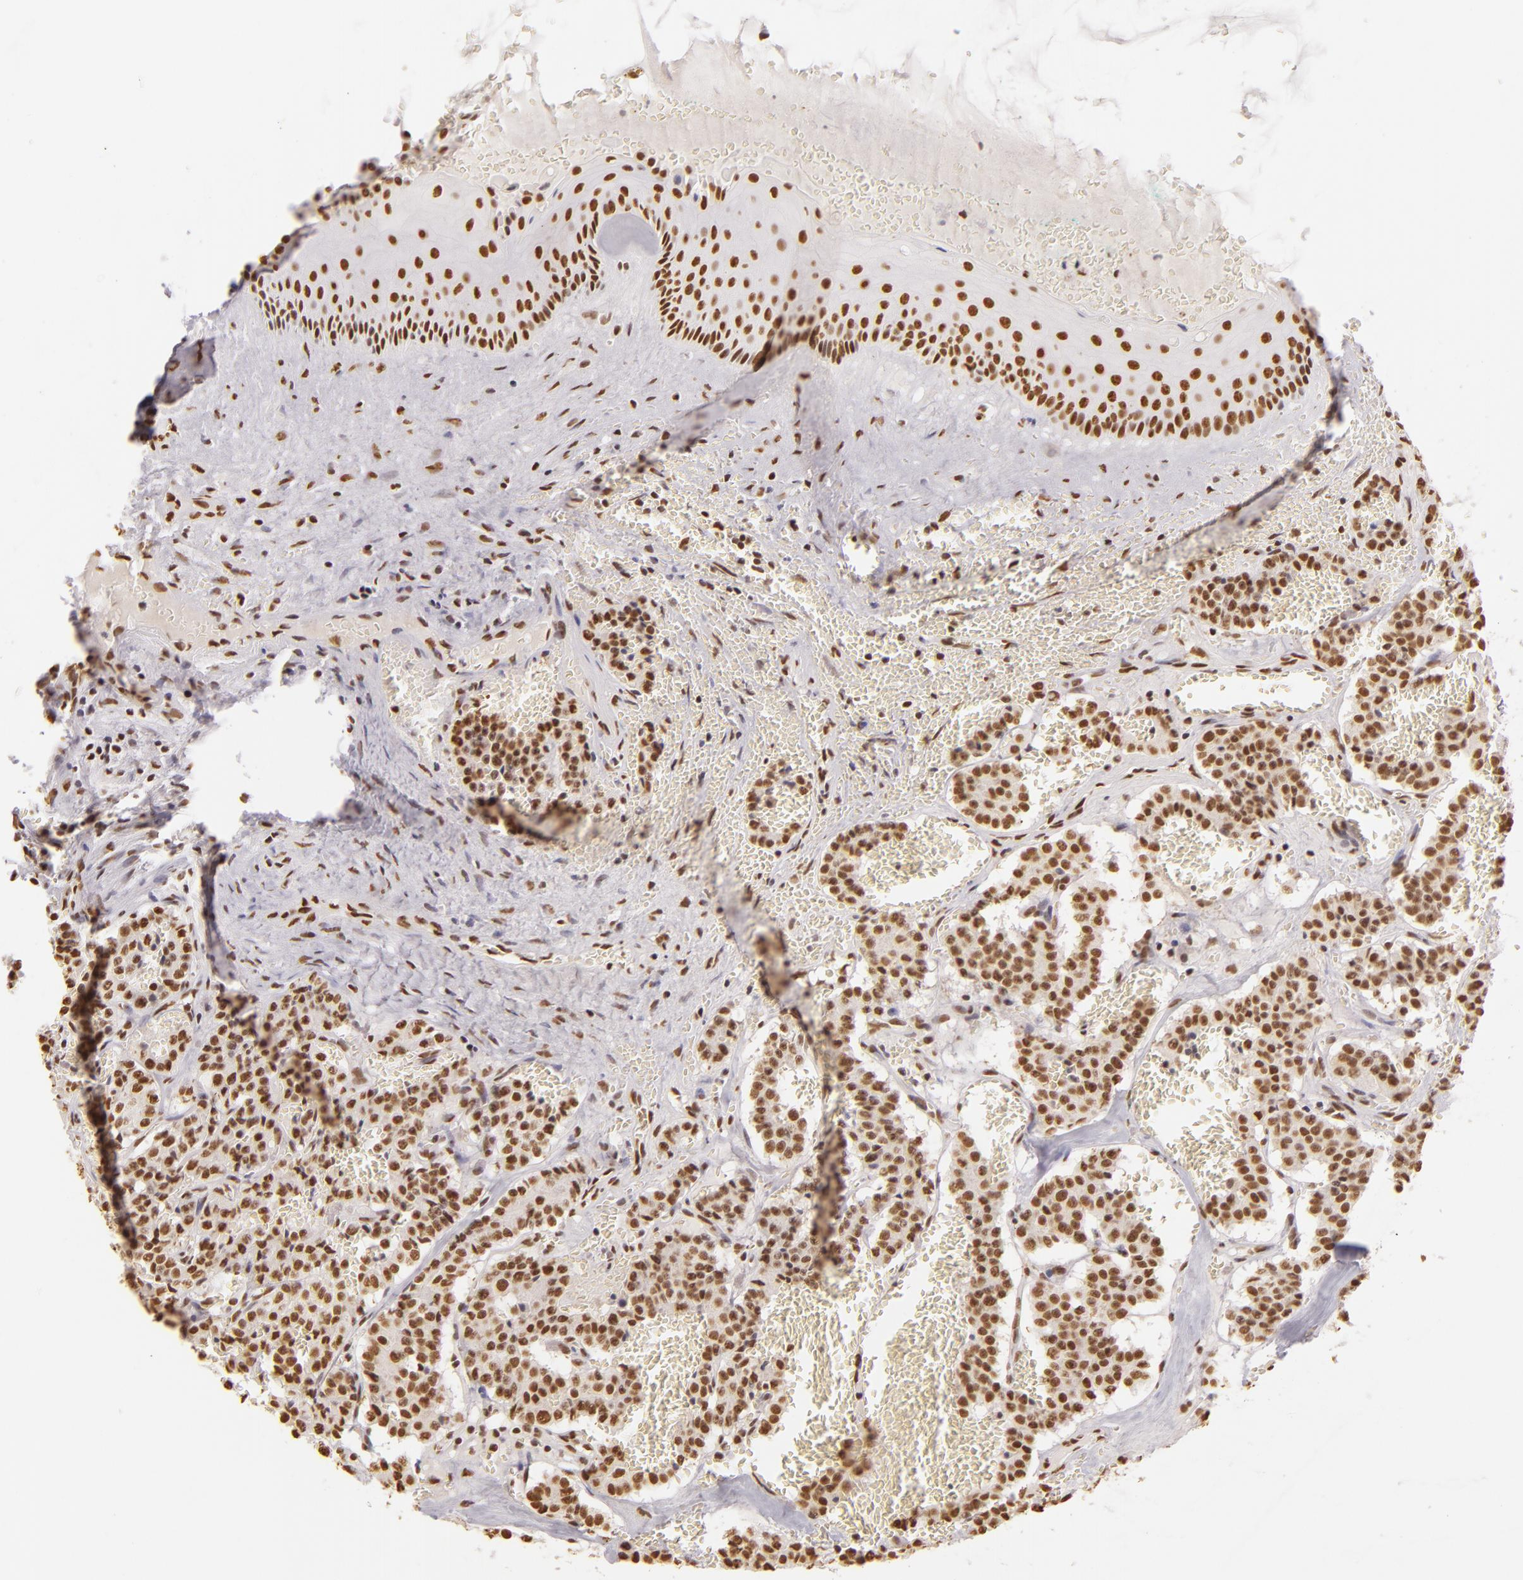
{"staining": {"intensity": "moderate", "quantity": ">75%", "location": "nuclear"}, "tissue": "carcinoid", "cell_type": "Tumor cells", "image_type": "cancer", "snomed": [{"axis": "morphology", "description": "Carcinoid, malignant, NOS"}, {"axis": "topography", "description": "Bronchus"}], "caption": "Approximately >75% of tumor cells in carcinoid (malignant) show moderate nuclear protein positivity as visualized by brown immunohistochemical staining.", "gene": "PAPOLA", "patient": {"sex": "male", "age": 55}}